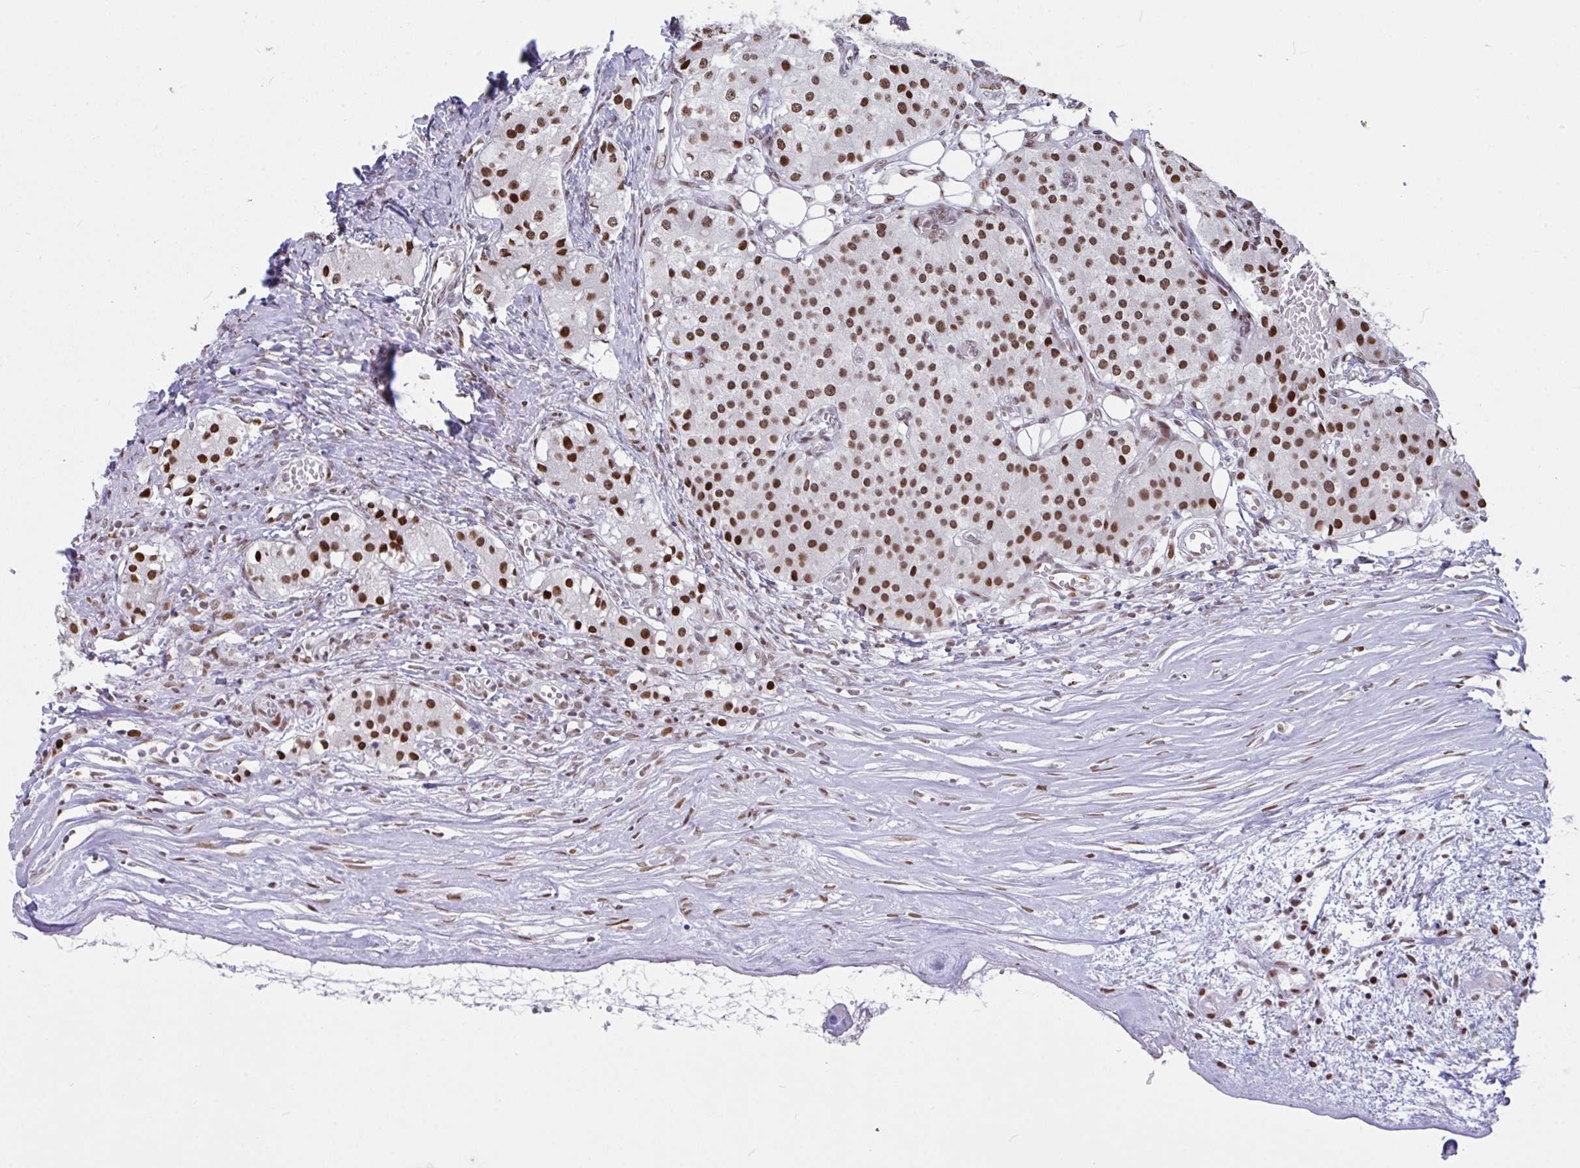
{"staining": {"intensity": "strong", "quantity": ">75%", "location": "nuclear"}, "tissue": "carcinoid", "cell_type": "Tumor cells", "image_type": "cancer", "snomed": [{"axis": "morphology", "description": "Carcinoid, malignant, NOS"}, {"axis": "topography", "description": "Colon"}], "caption": "Protein staining demonstrates strong nuclear positivity in approximately >75% of tumor cells in carcinoid (malignant). The staining was performed using DAB, with brown indicating positive protein expression. Nuclei are stained blue with hematoxylin.", "gene": "CLP1", "patient": {"sex": "female", "age": 52}}